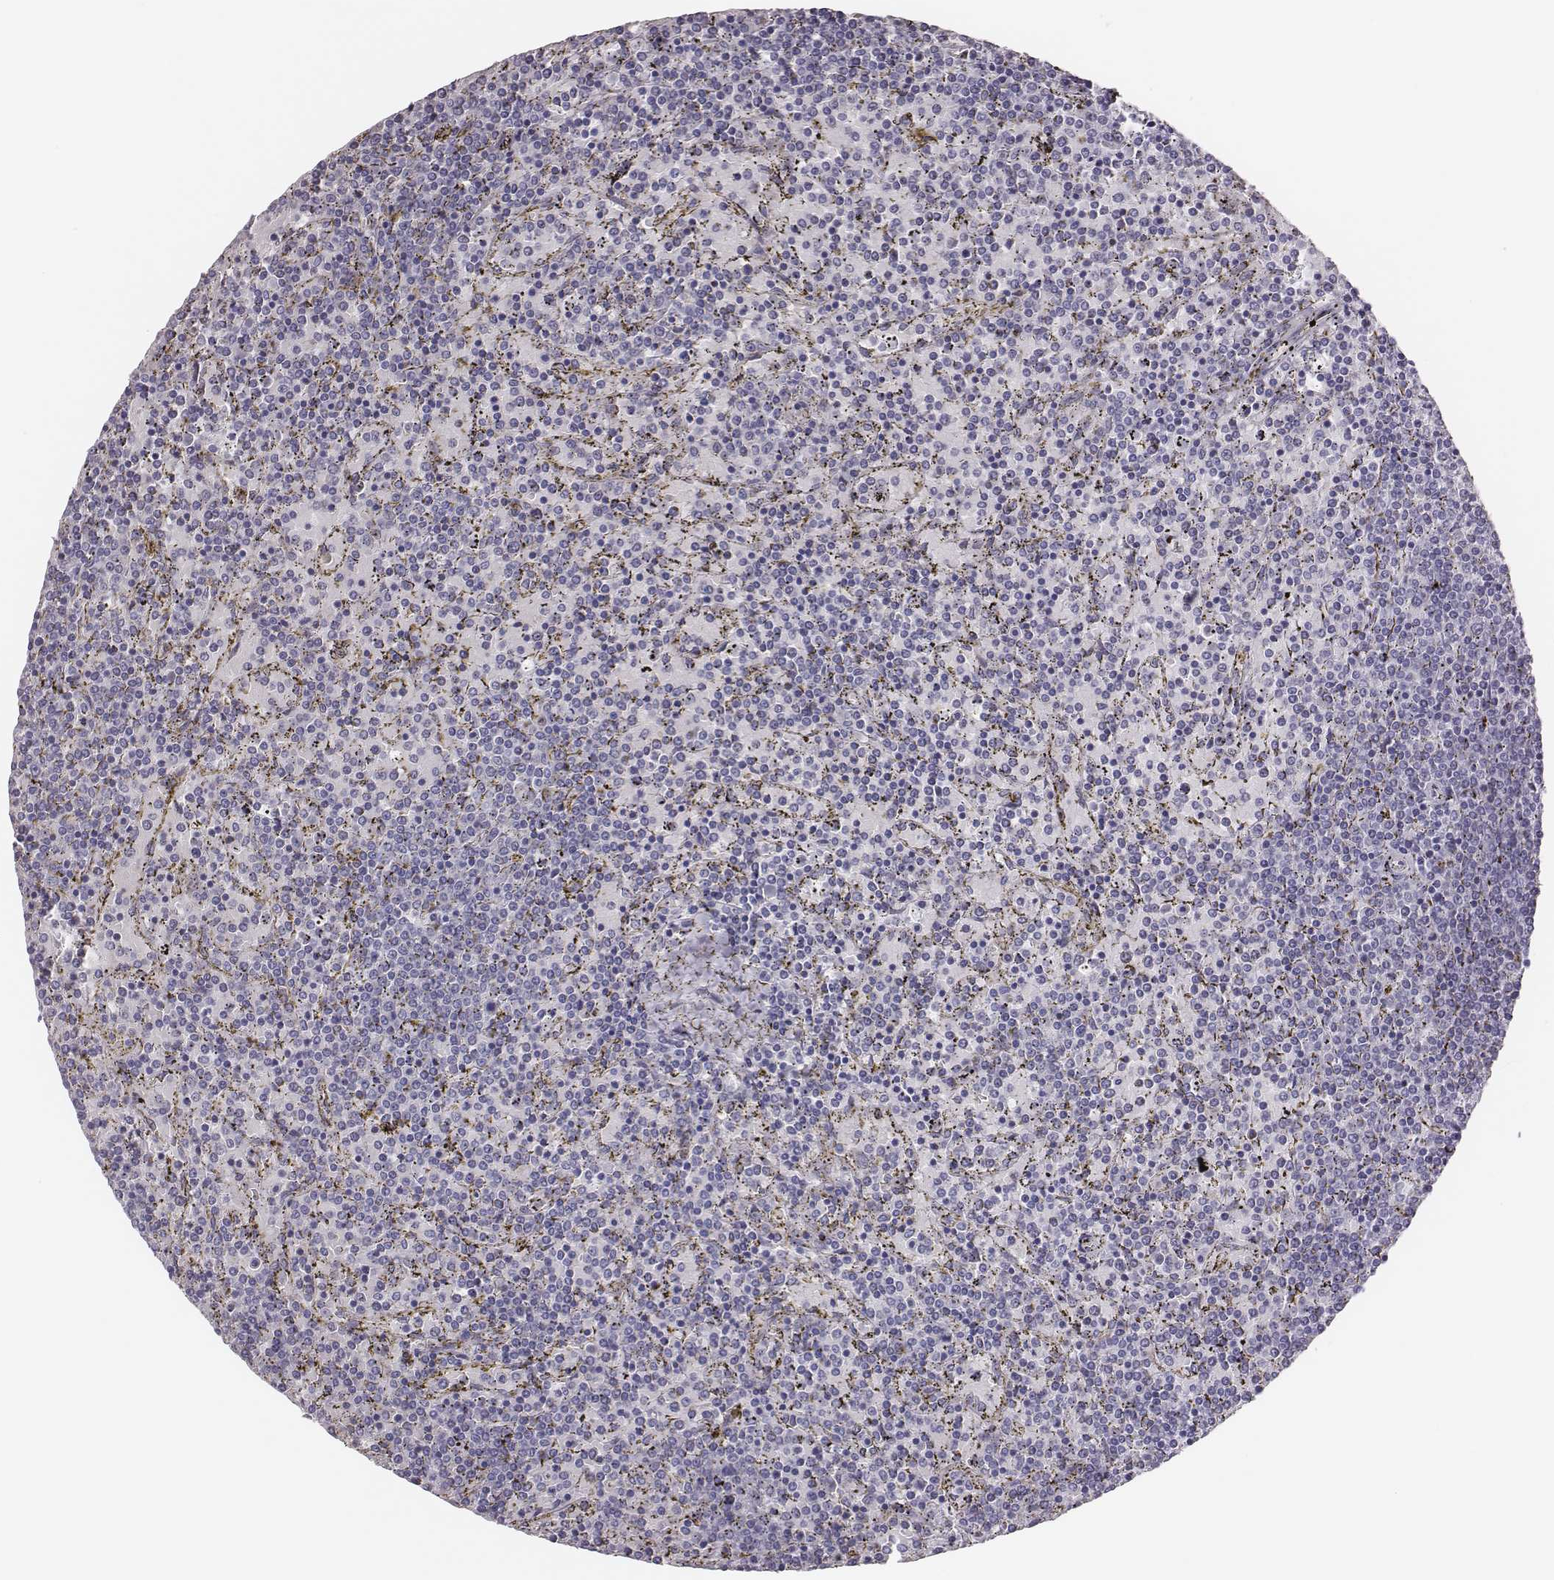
{"staining": {"intensity": "negative", "quantity": "none", "location": "none"}, "tissue": "lymphoma", "cell_type": "Tumor cells", "image_type": "cancer", "snomed": [{"axis": "morphology", "description": "Malignant lymphoma, non-Hodgkin's type, Low grade"}, {"axis": "topography", "description": "Spleen"}], "caption": "The immunohistochemistry image has no significant expression in tumor cells of lymphoma tissue.", "gene": "SCML2", "patient": {"sex": "female", "age": 77}}